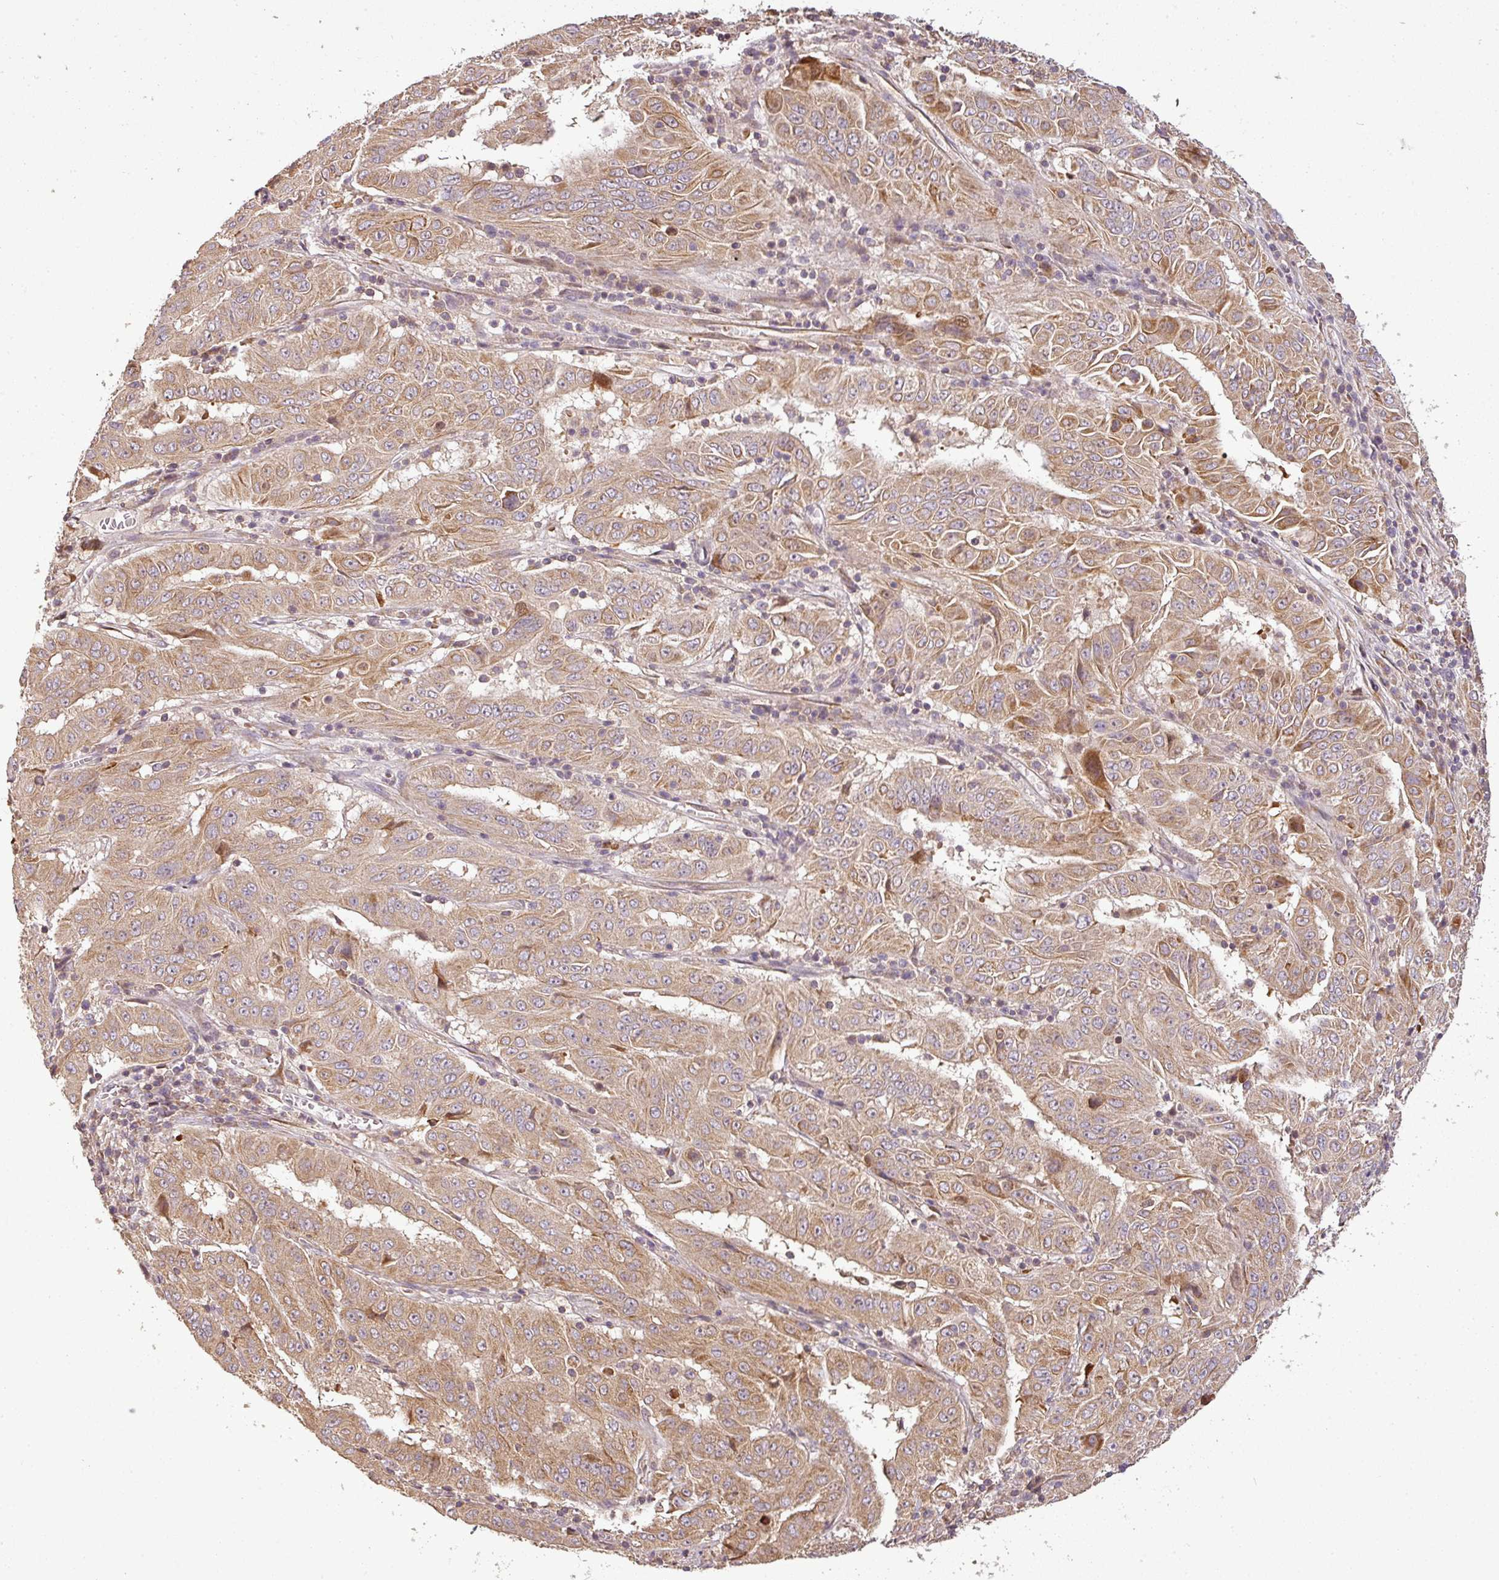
{"staining": {"intensity": "moderate", "quantity": ">75%", "location": "cytoplasmic/membranous"}, "tissue": "pancreatic cancer", "cell_type": "Tumor cells", "image_type": "cancer", "snomed": [{"axis": "morphology", "description": "Adenocarcinoma, NOS"}, {"axis": "topography", "description": "Pancreas"}], "caption": "Immunohistochemical staining of human pancreatic adenocarcinoma demonstrates moderate cytoplasmic/membranous protein staining in about >75% of tumor cells. The protein of interest is shown in brown color, while the nuclei are stained blue.", "gene": "FAIM", "patient": {"sex": "male", "age": 63}}